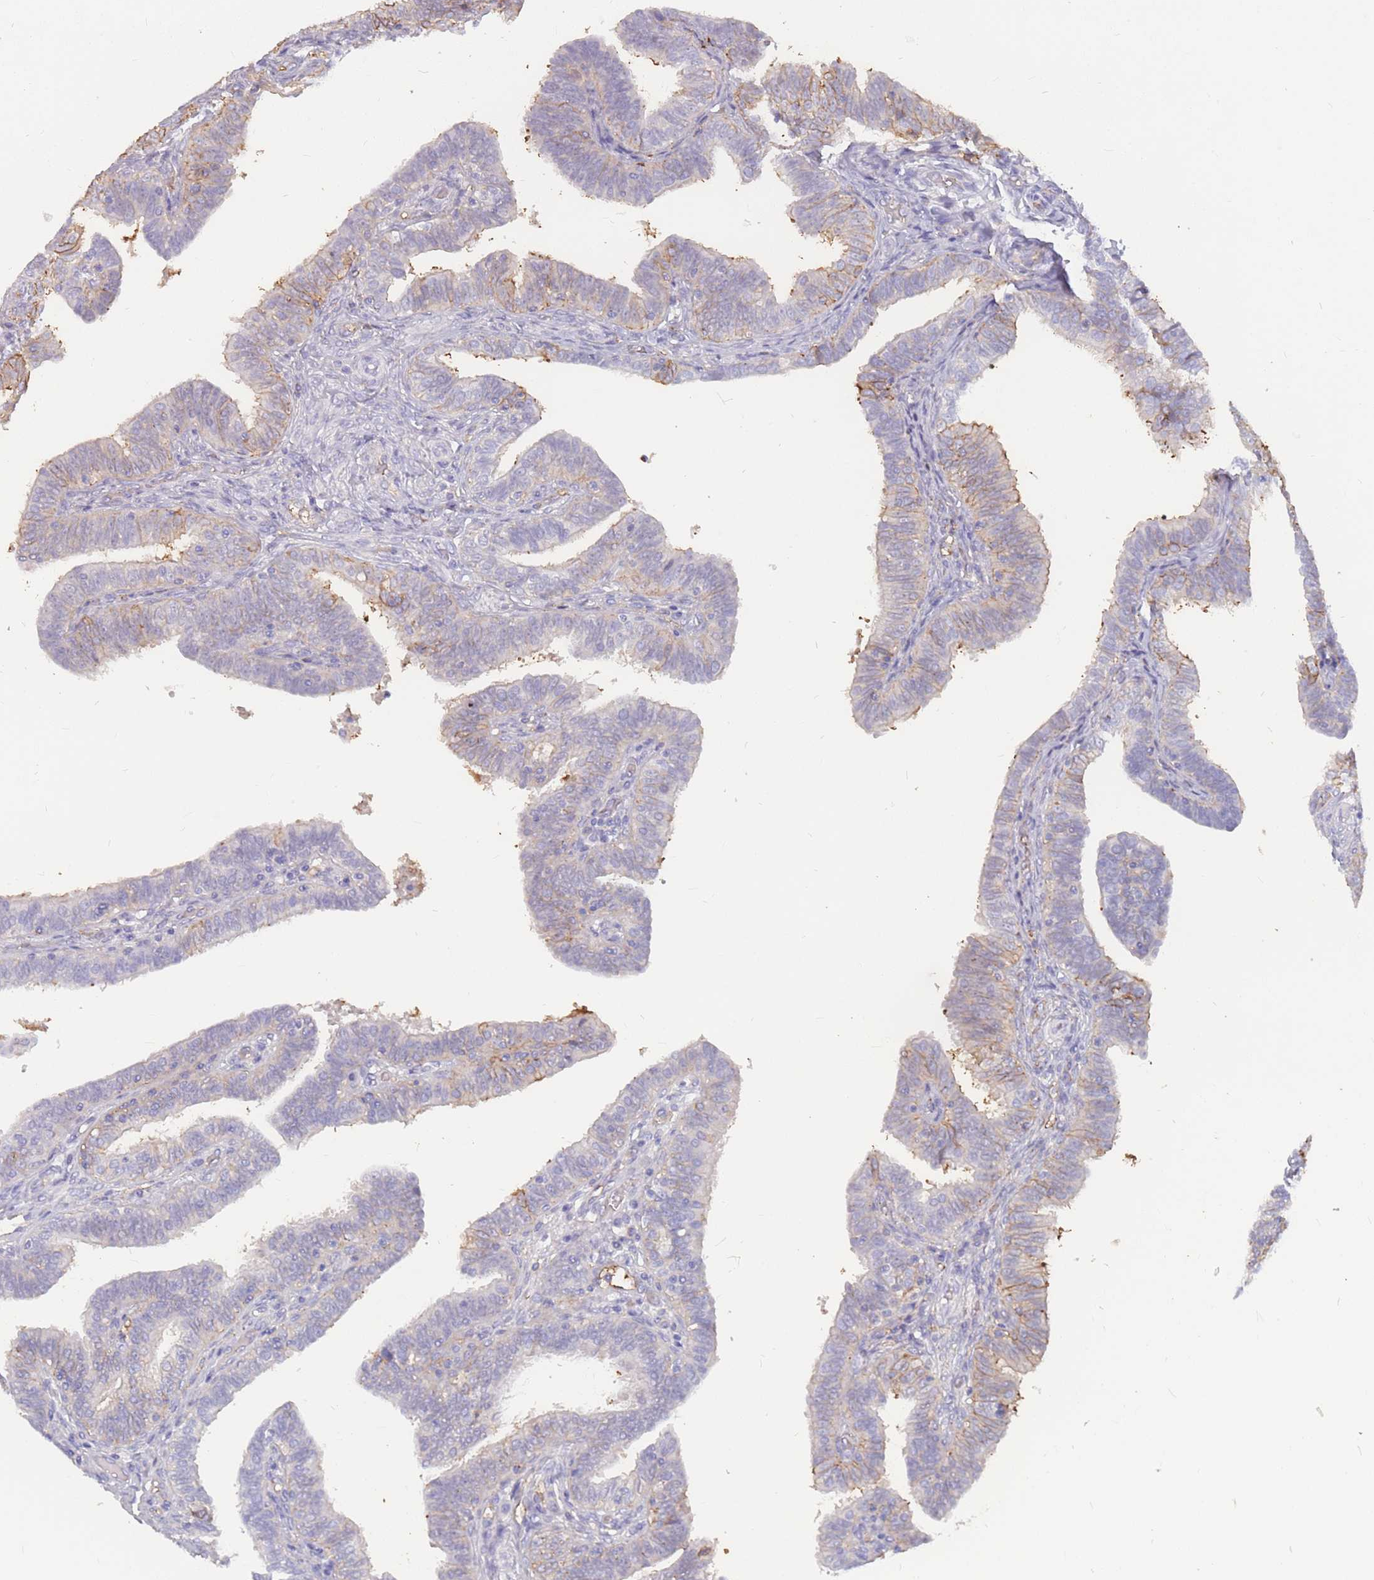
{"staining": {"intensity": "moderate", "quantity": "<25%", "location": "cytoplasmic/membranous"}, "tissue": "fallopian tube", "cell_type": "Glandular cells", "image_type": "normal", "snomed": [{"axis": "morphology", "description": "Normal tissue, NOS"}, {"axis": "topography", "description": "Fallopian tube"}], "caption": "This micrograph shows immunohistochemistry staining of normal fallopian tube, with low moderate cytoplasmic/membranous expression in about <25% of glandular cells.", "gene": "GNA11", "patient": {"sex": "female", "age": 39}}